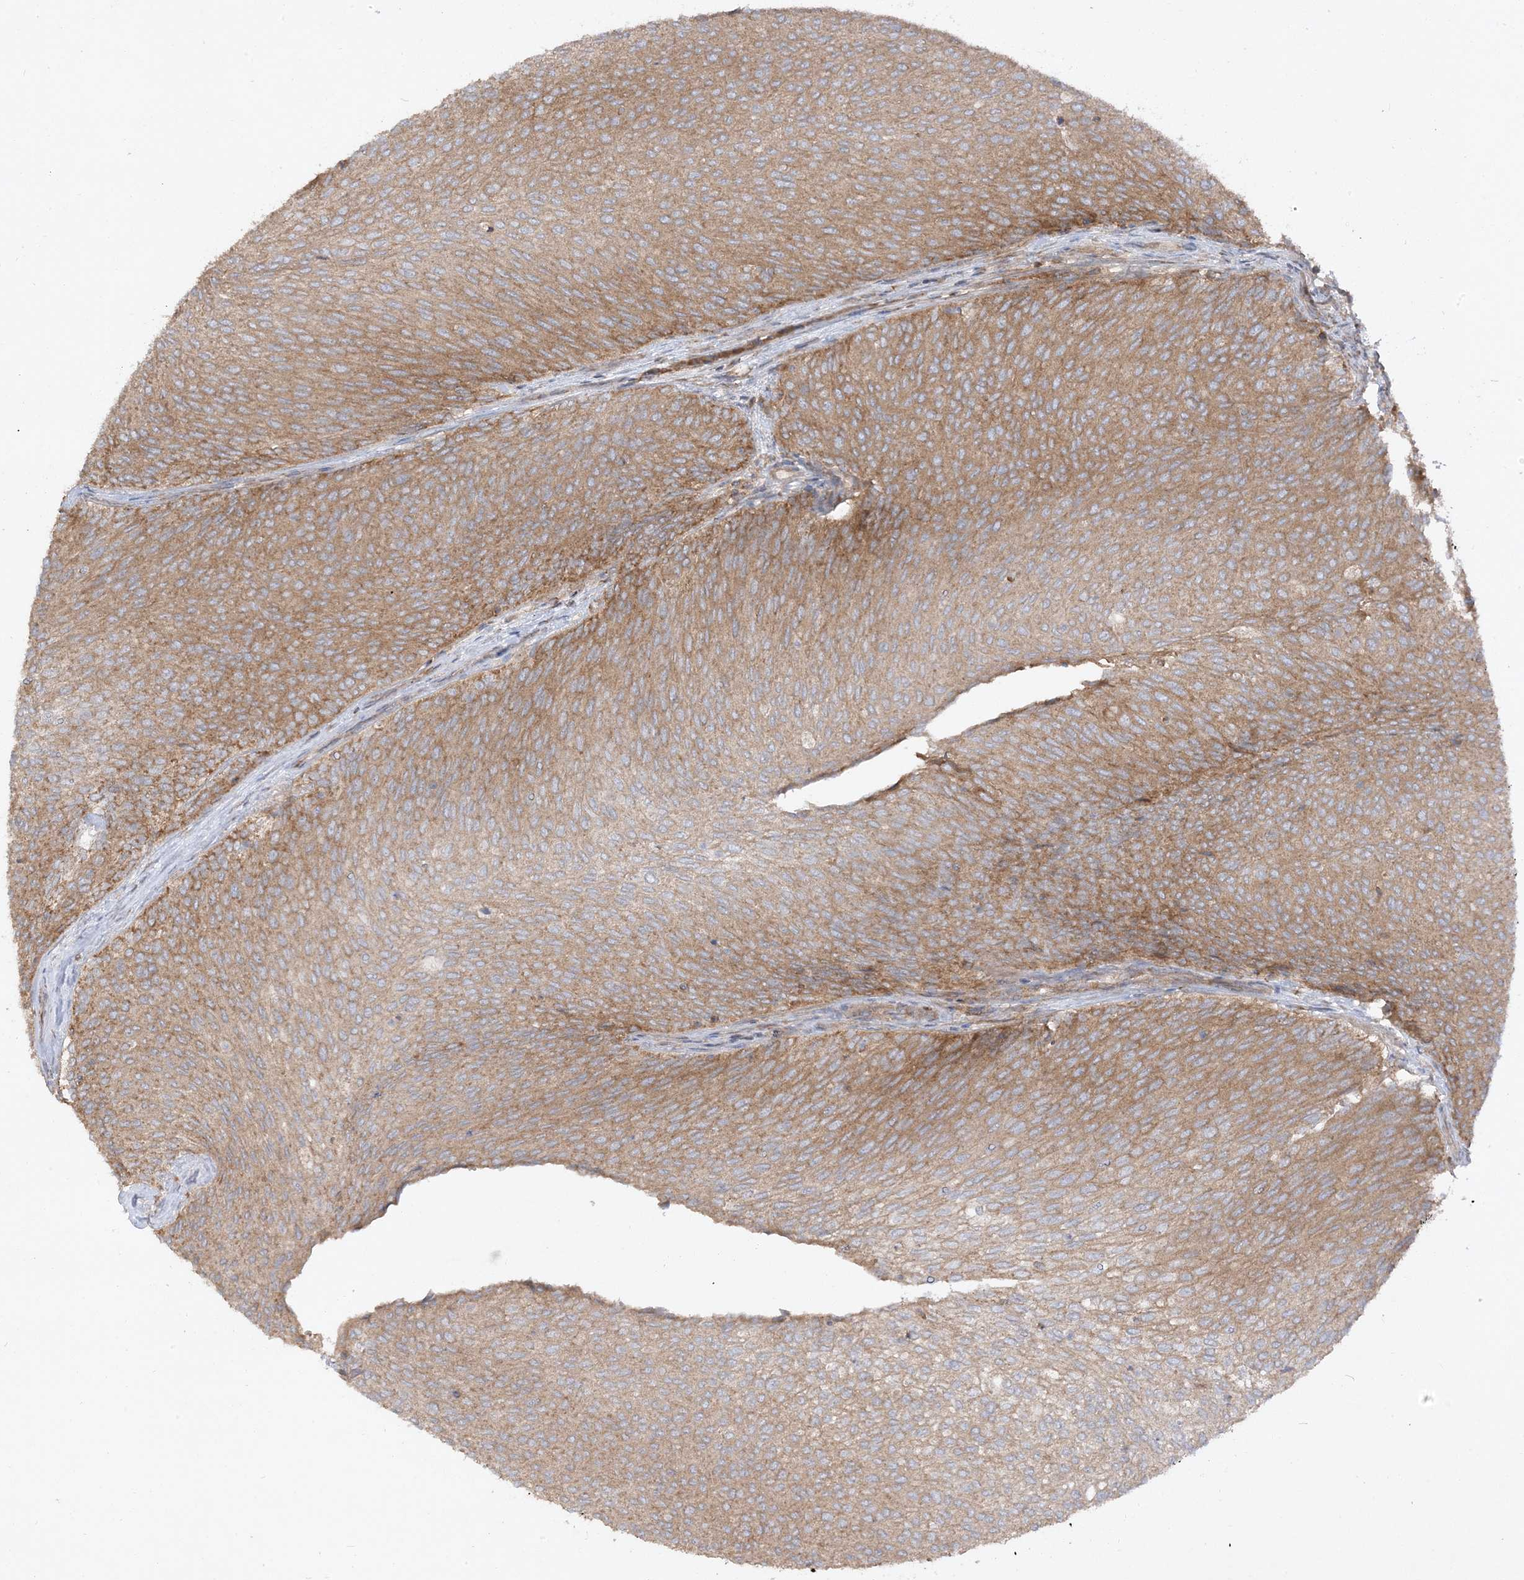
{"staining": {"intensity": "moderate", "quantity": ">75%", "location": "cytoplasmic/membranous"}, "tissue": "urothelial cancer", "cell_type": "Tumor cells", "image_type": "cancer", "snomed": [{"axis": "morphology", "description": "Urothelial carcinoma, Low grade"}, {"axis": "topography", "description": "Urinary bladder"}], "caption": "The micrograph displays immunohistochemical staining of urothelial cancer. There is moderate cytoplasmic/membranous staining is present in approximately >75% of tumor cells.", "gene": "AARS2", "patient": {"sex": "female", "age": 79}}